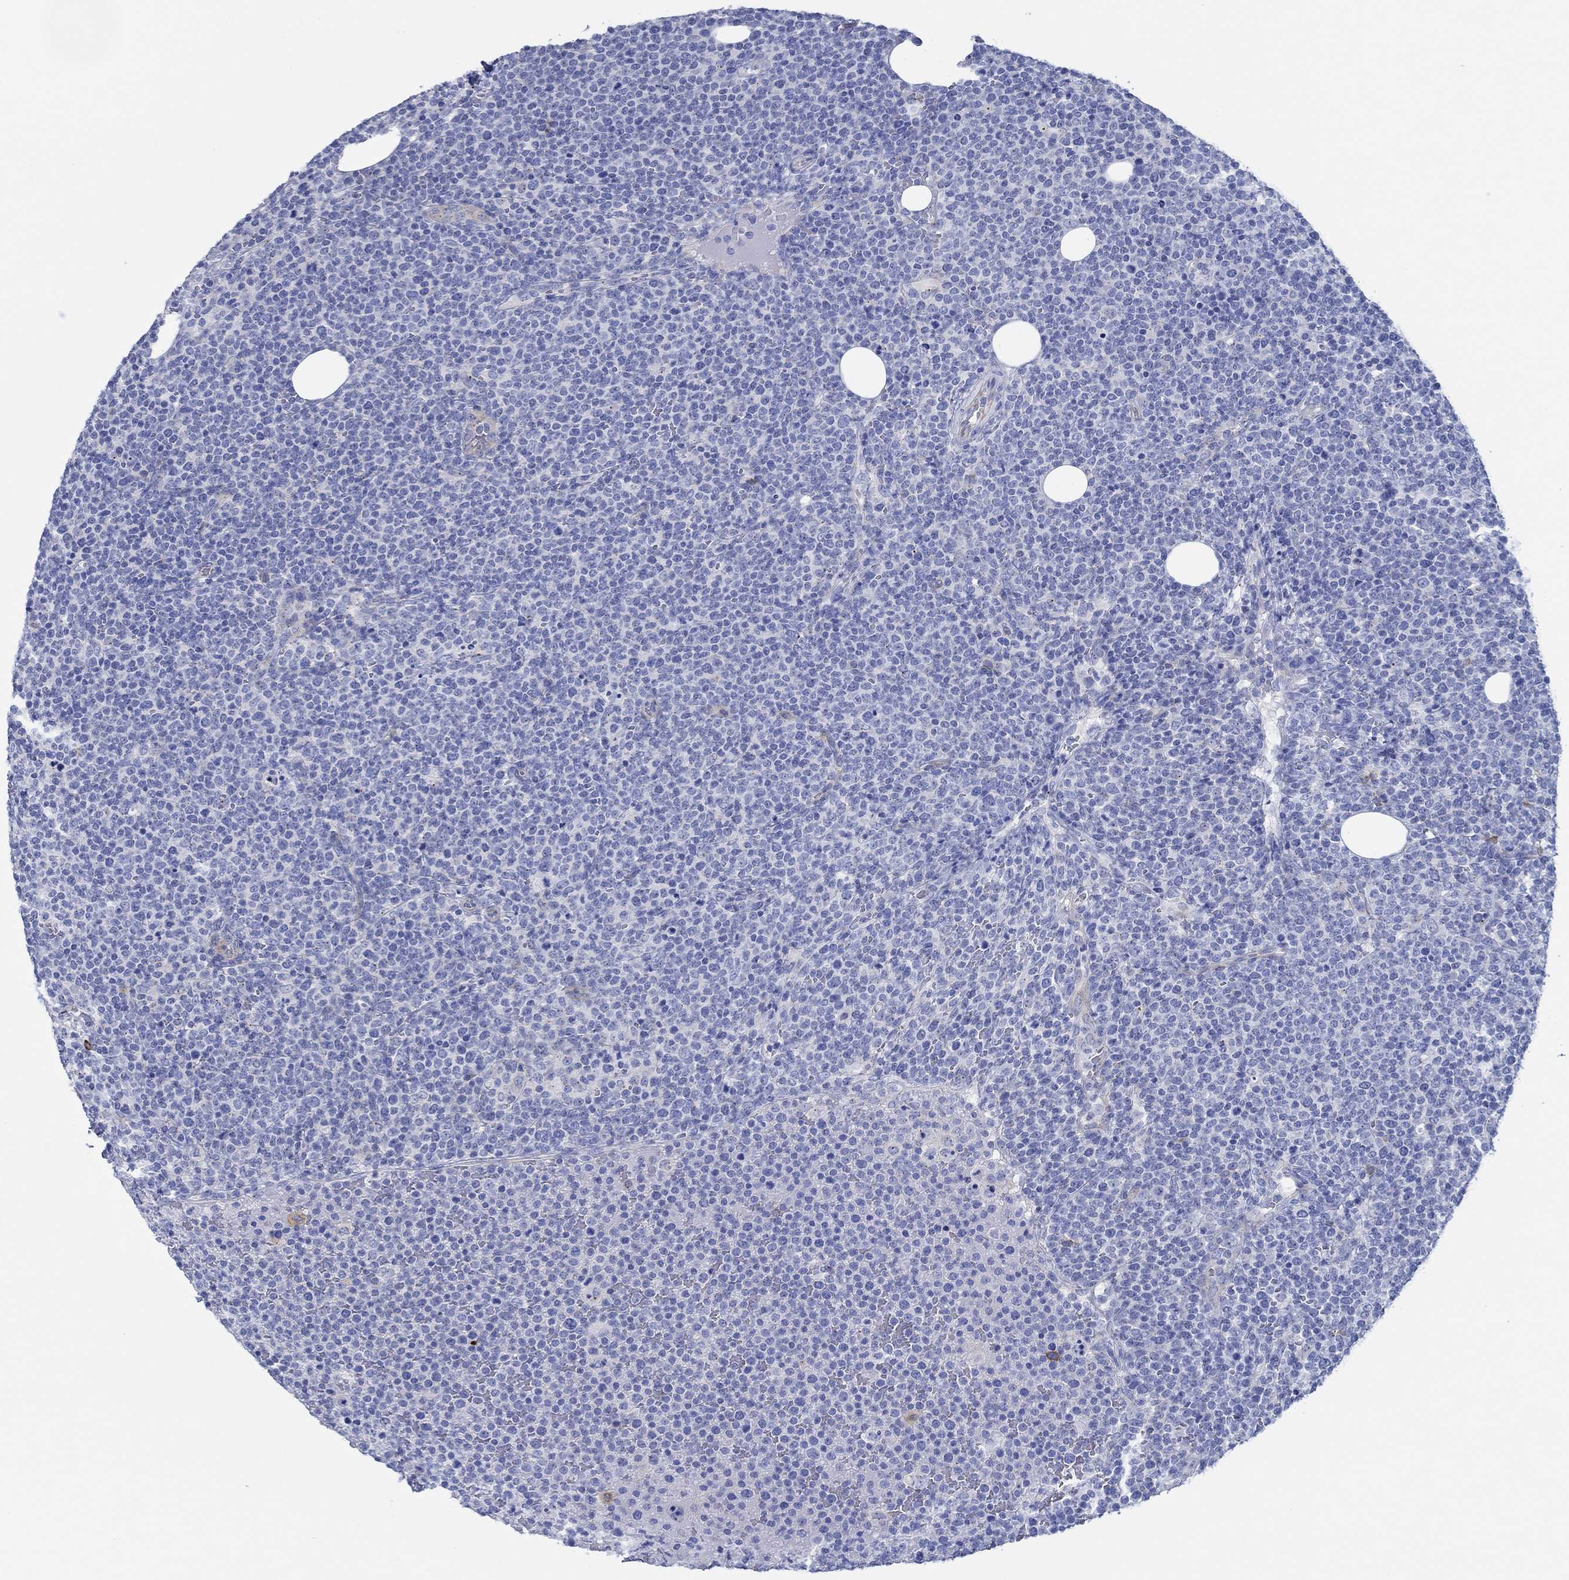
{"staining": {"intensity": "negative", "quantity": "none", "location": "none"}, "tissue": "lymphoma", "cell_type": "Tumor cells", "image_type": "cancer", "snomed": [{"axis": "morphology", "description": "Malignant lymphoma, non-Hodgkin's type, High grade"}, {"axis": "topography", "description": "Lymph node"}], "caption": "Immunohistochemistry (IHC) of human malignant lymphoma, non-Hodgkin's type (high-grade) reveals no positivity in tumor cells. (Stains: DAB immunohistochemistry with hematoxylin counter stain, Microscopy: brightfield microscopy at high magnification).", "gene": "IGFBP6", "patient": {"sex": "male", "age": 61}}